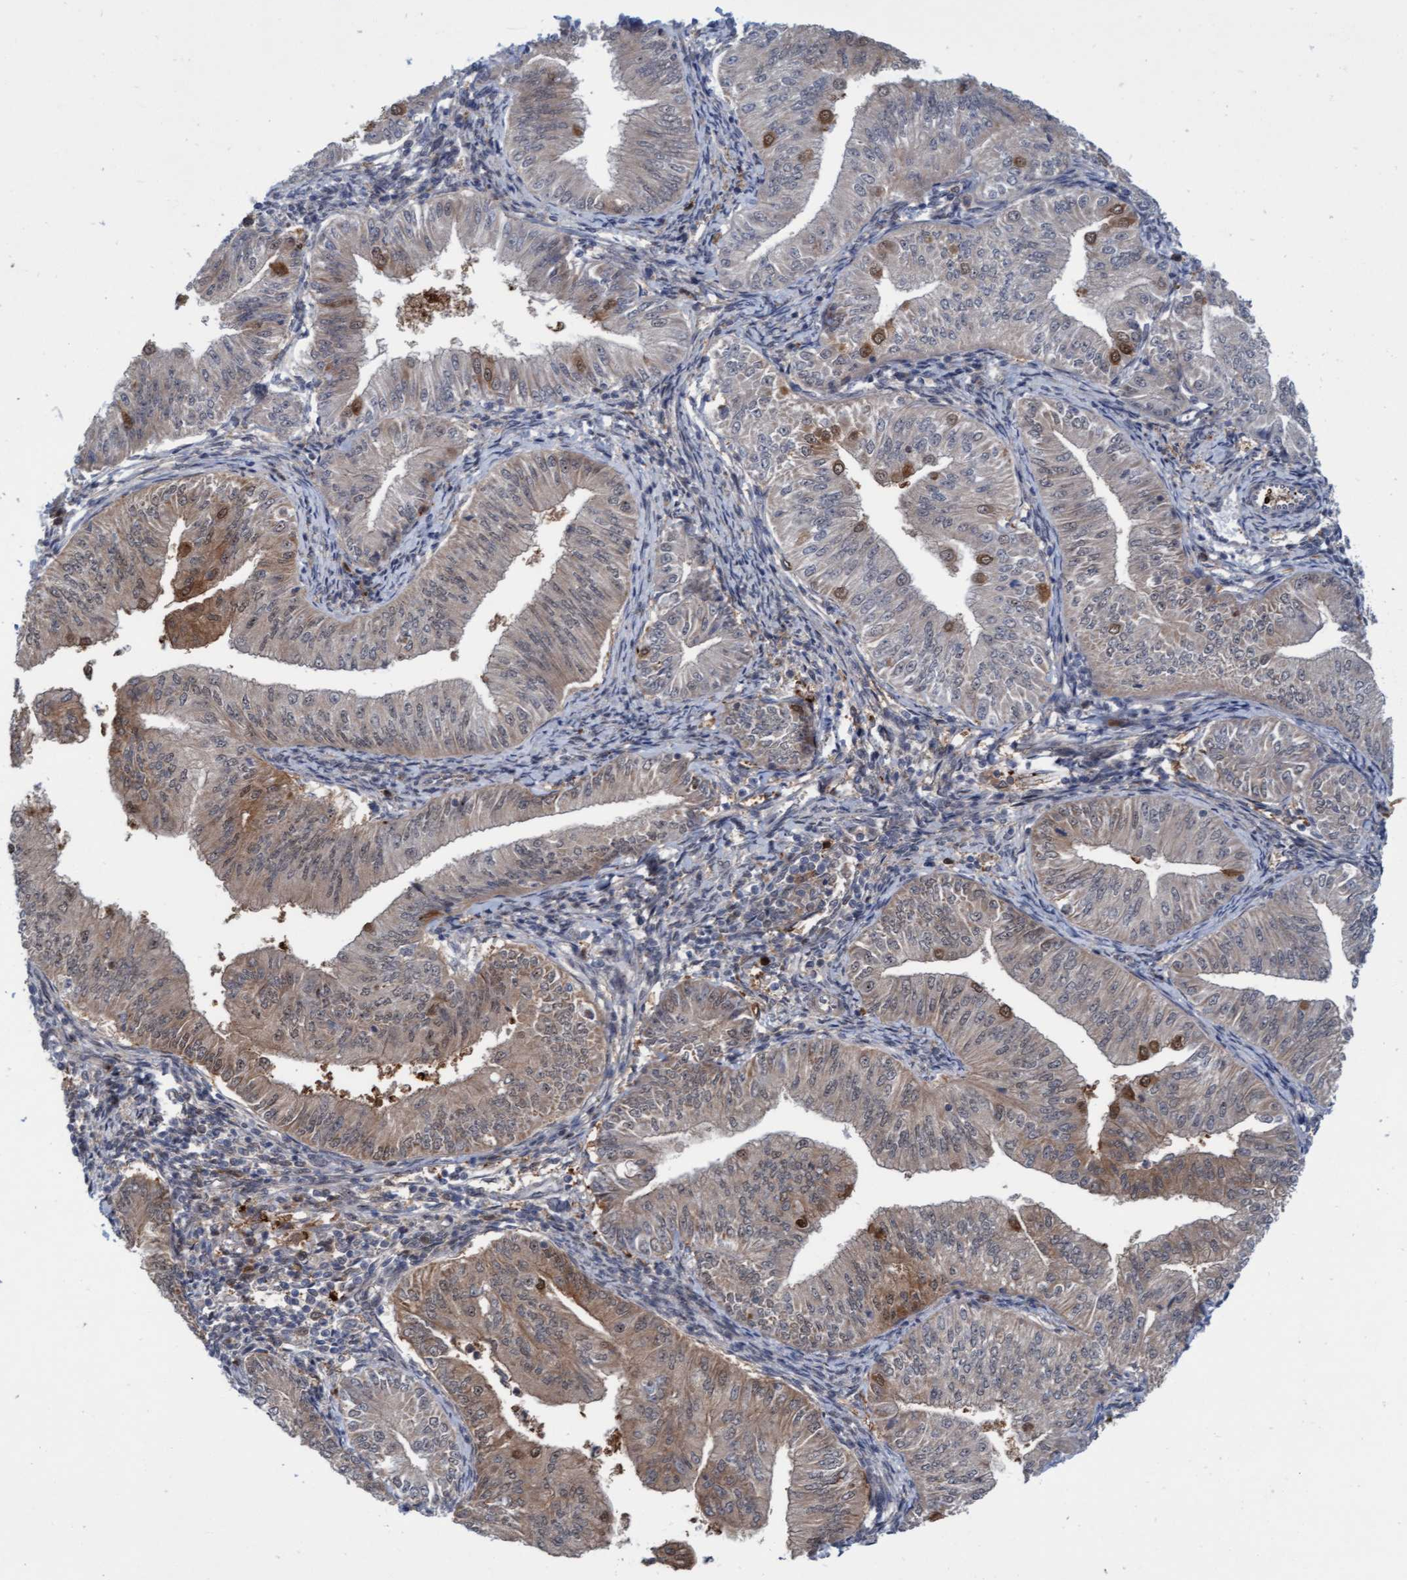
{"staining": {"intensity": "moderate", "quantity": "<25%", "location": "cytoplasmic/membranous"}, "tissue": "endometrial cancer", "cell_type": "Tumor cells", "image_type": "cancer", "snomed": [{"axis": "morphology", "description": "Normal tissue, NOS"}, {"axis": "morphology", "description": "Adenocarcinoma, NOS"}, {"axis": "topography", "description": "Endometrium"}], "caption": "DAB immunohistochemical staining of human endometrial cancer (adenocarcinoma) shows moderate cytoplasmic/membranous protein expression in approximately <25% of tumor cells.", "gene": "RAP1GAP2", "patient": {"sex": "female", "age": 53}}